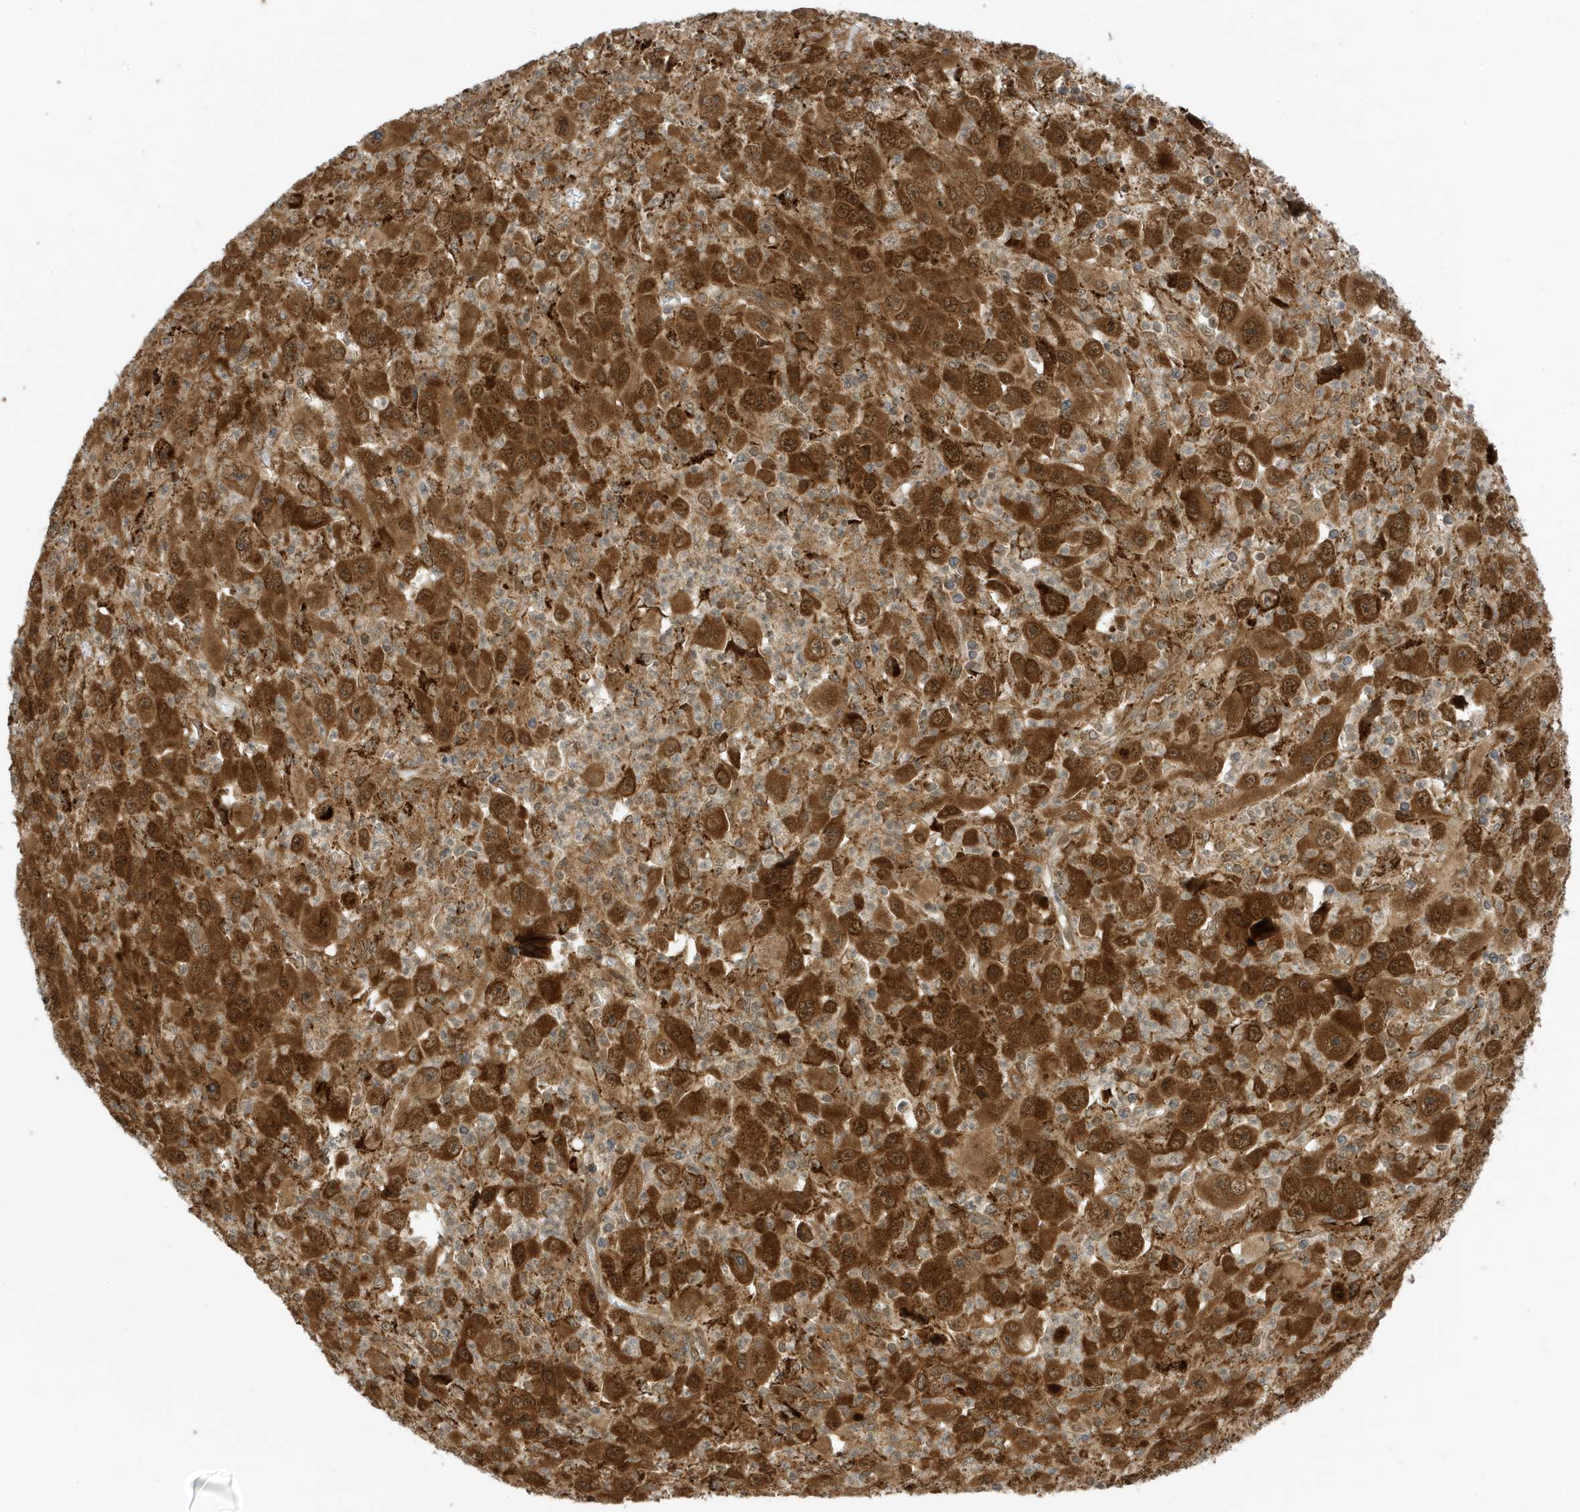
{"staining": {"intensity": "strong", "quantity": ">75%", "location": "cytoplasmic/membranous"}, "tissue": "melanoma", "cell_type": "Tumor cells", "image_type": "cancer", "snomed": [{"axis": "morphology", "description": "Malignant melanoma, Metastatic site"}, {"axis": "topography", "description": "Skin"}], "caption": "Immunohistochemistry (IHC) (DAB) staining of melanoma displays strong cytoplasmic/membranous protein staining in about >75% of tumor cells.", "gene": "DHX36", "patient": {"sex": "female", "age": 56}}